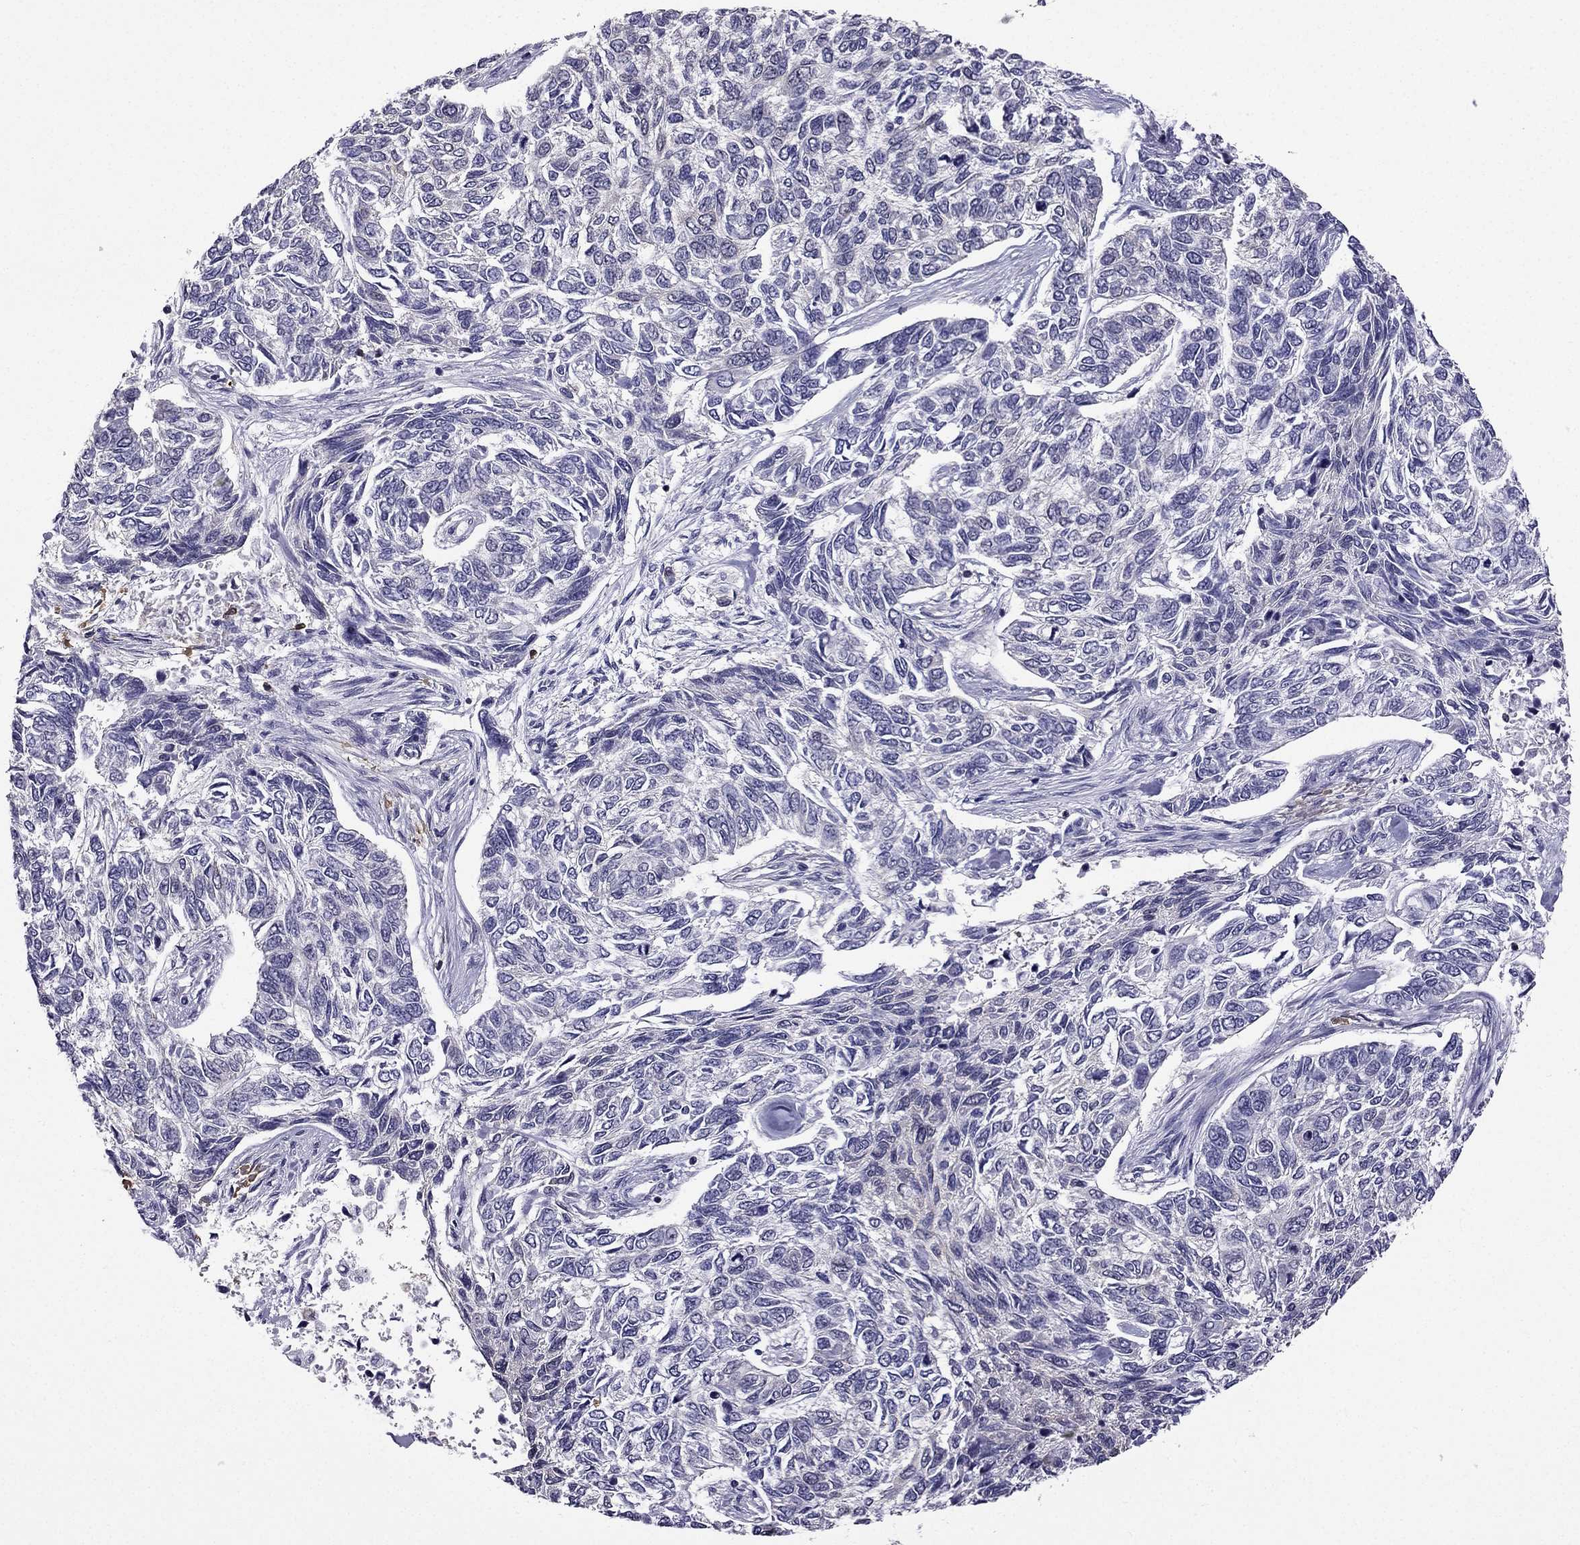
{"staining": {"intensity": "negative", "quantity": "none", "location": "none"}, "tissue": "skin cancer", "cell_type": "Tumor cells", "image_type": "cancer", "snomed": [{"axis": "morphology", "description": "Basal cell carcinoma"}, {"axis": "topography", "description": "Skin"}], "caption": "Immunohistochemical staining of basal cell carcinoma (skin) demonstrates no significant positivity in tumor cells. (DAB immunohistochemistry with hematoxylin counter stain).", "gene": "CCK", "patient": {"sex": "female", "age": 65}}